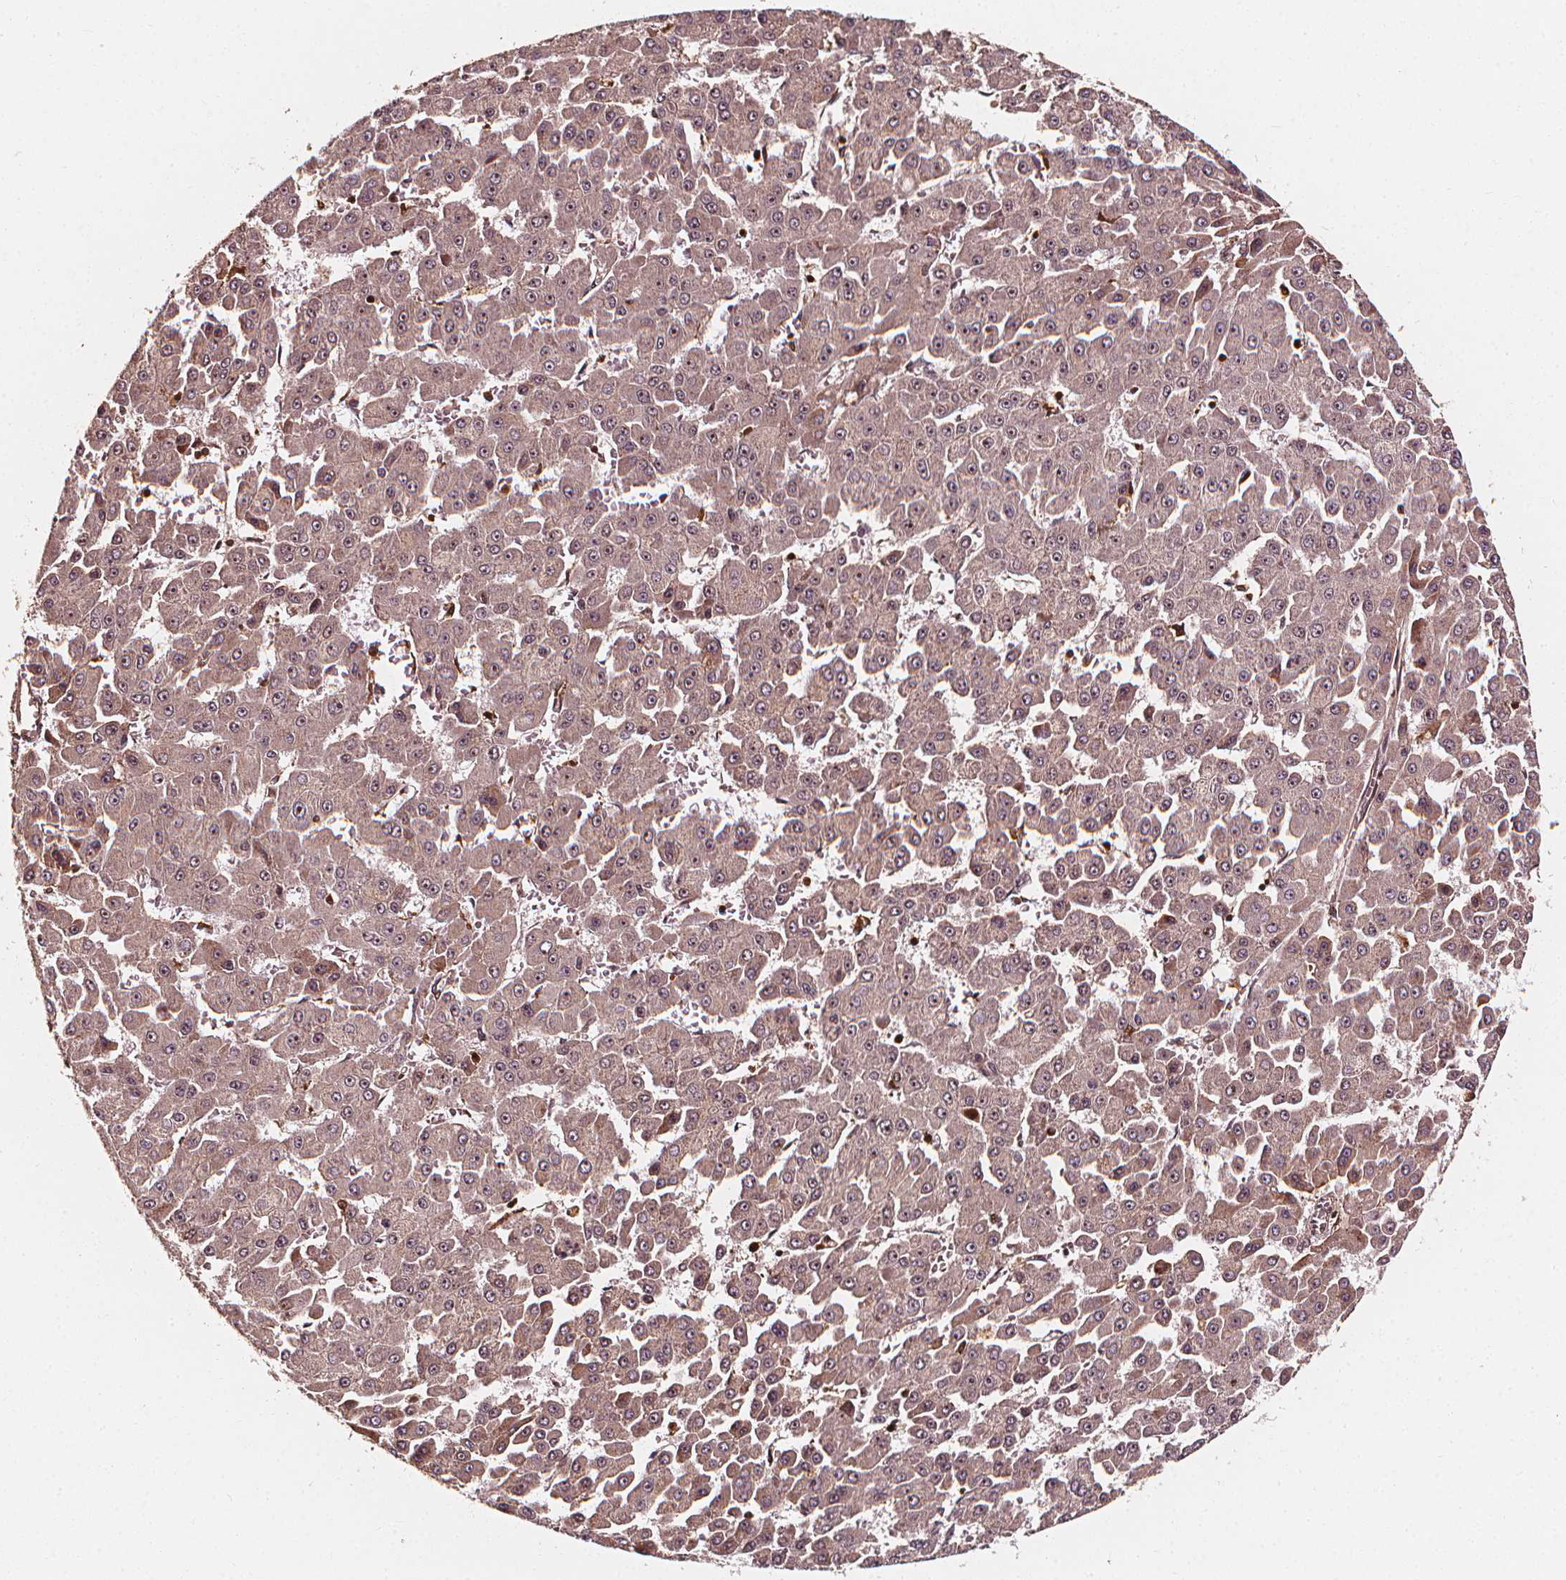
{"staining": {"intensity": "negative", "quantity": "none", "location": "none"}, "tissue": "liver cancer", "cell_type": "Tumor cells", "image_type": "cancer", "snomed": [{"axis": "morphology", "description": "Carcinoma, Hepatocellular, NOS"}, {"axis": "topography", "description": "Liver"}], "caption": "A micrograph of human liver hepatocellular carcinoma is negative for staining in tumor cells. (DAB (3,3'-diaminobenzidine) immunohistochemistry, high magnification).", "gene": "EXOSC9", "patient": {"sex": "male", "age": 78}}